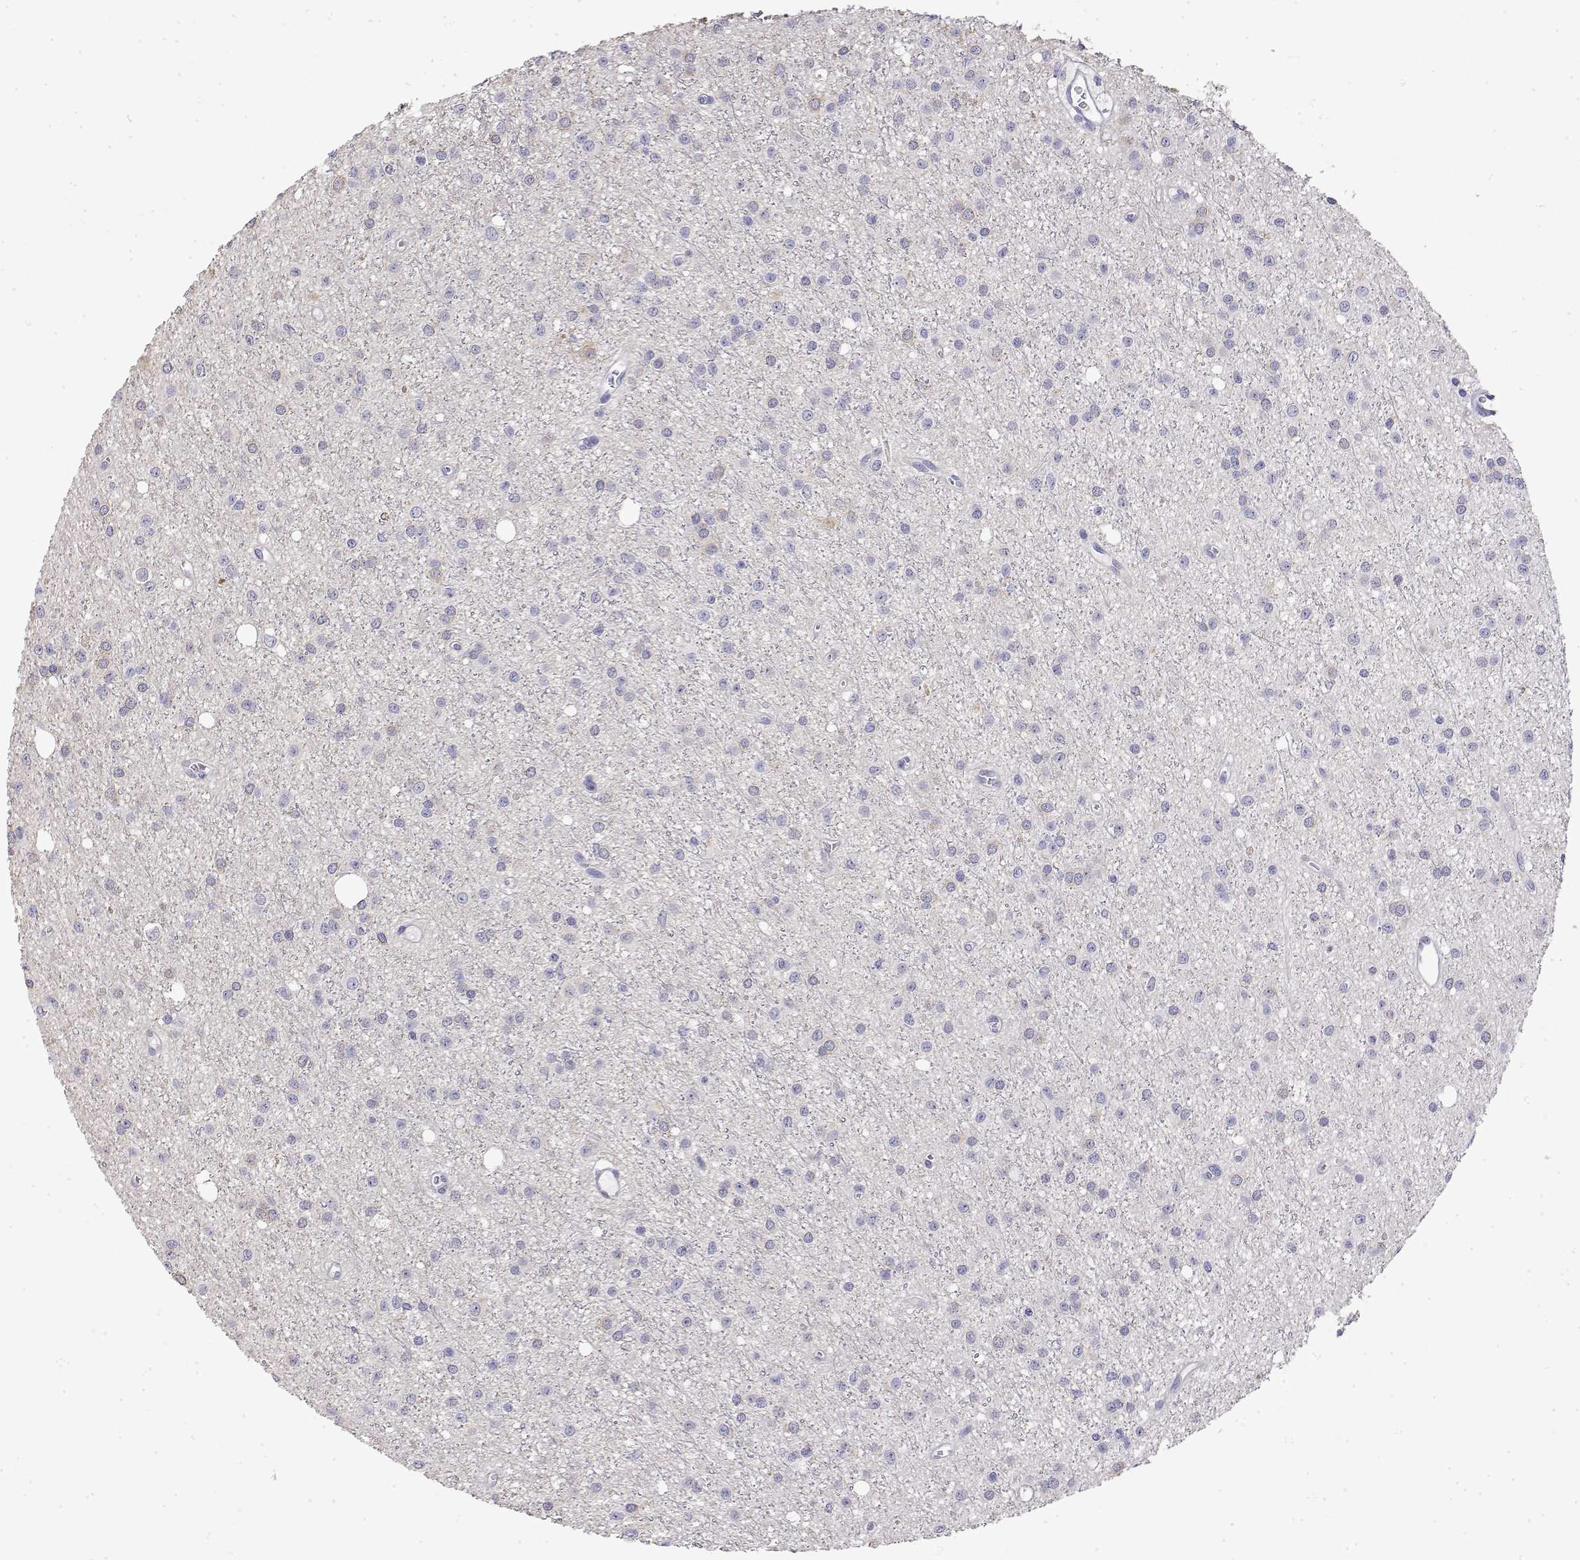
{"staining": {"intensity": "negative", "quantity": "none", "location": "none"}, "tissue": "glioma", "cell_type": "Tumor cells", "image_type": "cancer", "snomed": [{"axis": "morphology", "description": "Glioma, malignant, Low grade"}, {"axis": "topography", "description": "Brain"}], "caption": "Immunohistochemistry micrograph of neoplastic tissue: malignant glioma (low-grade) stained with DAB demonstrates no significant protein staining in tumor cells.", "gene": "LY6D", "patient": {"sex": "male", "age": 27}}